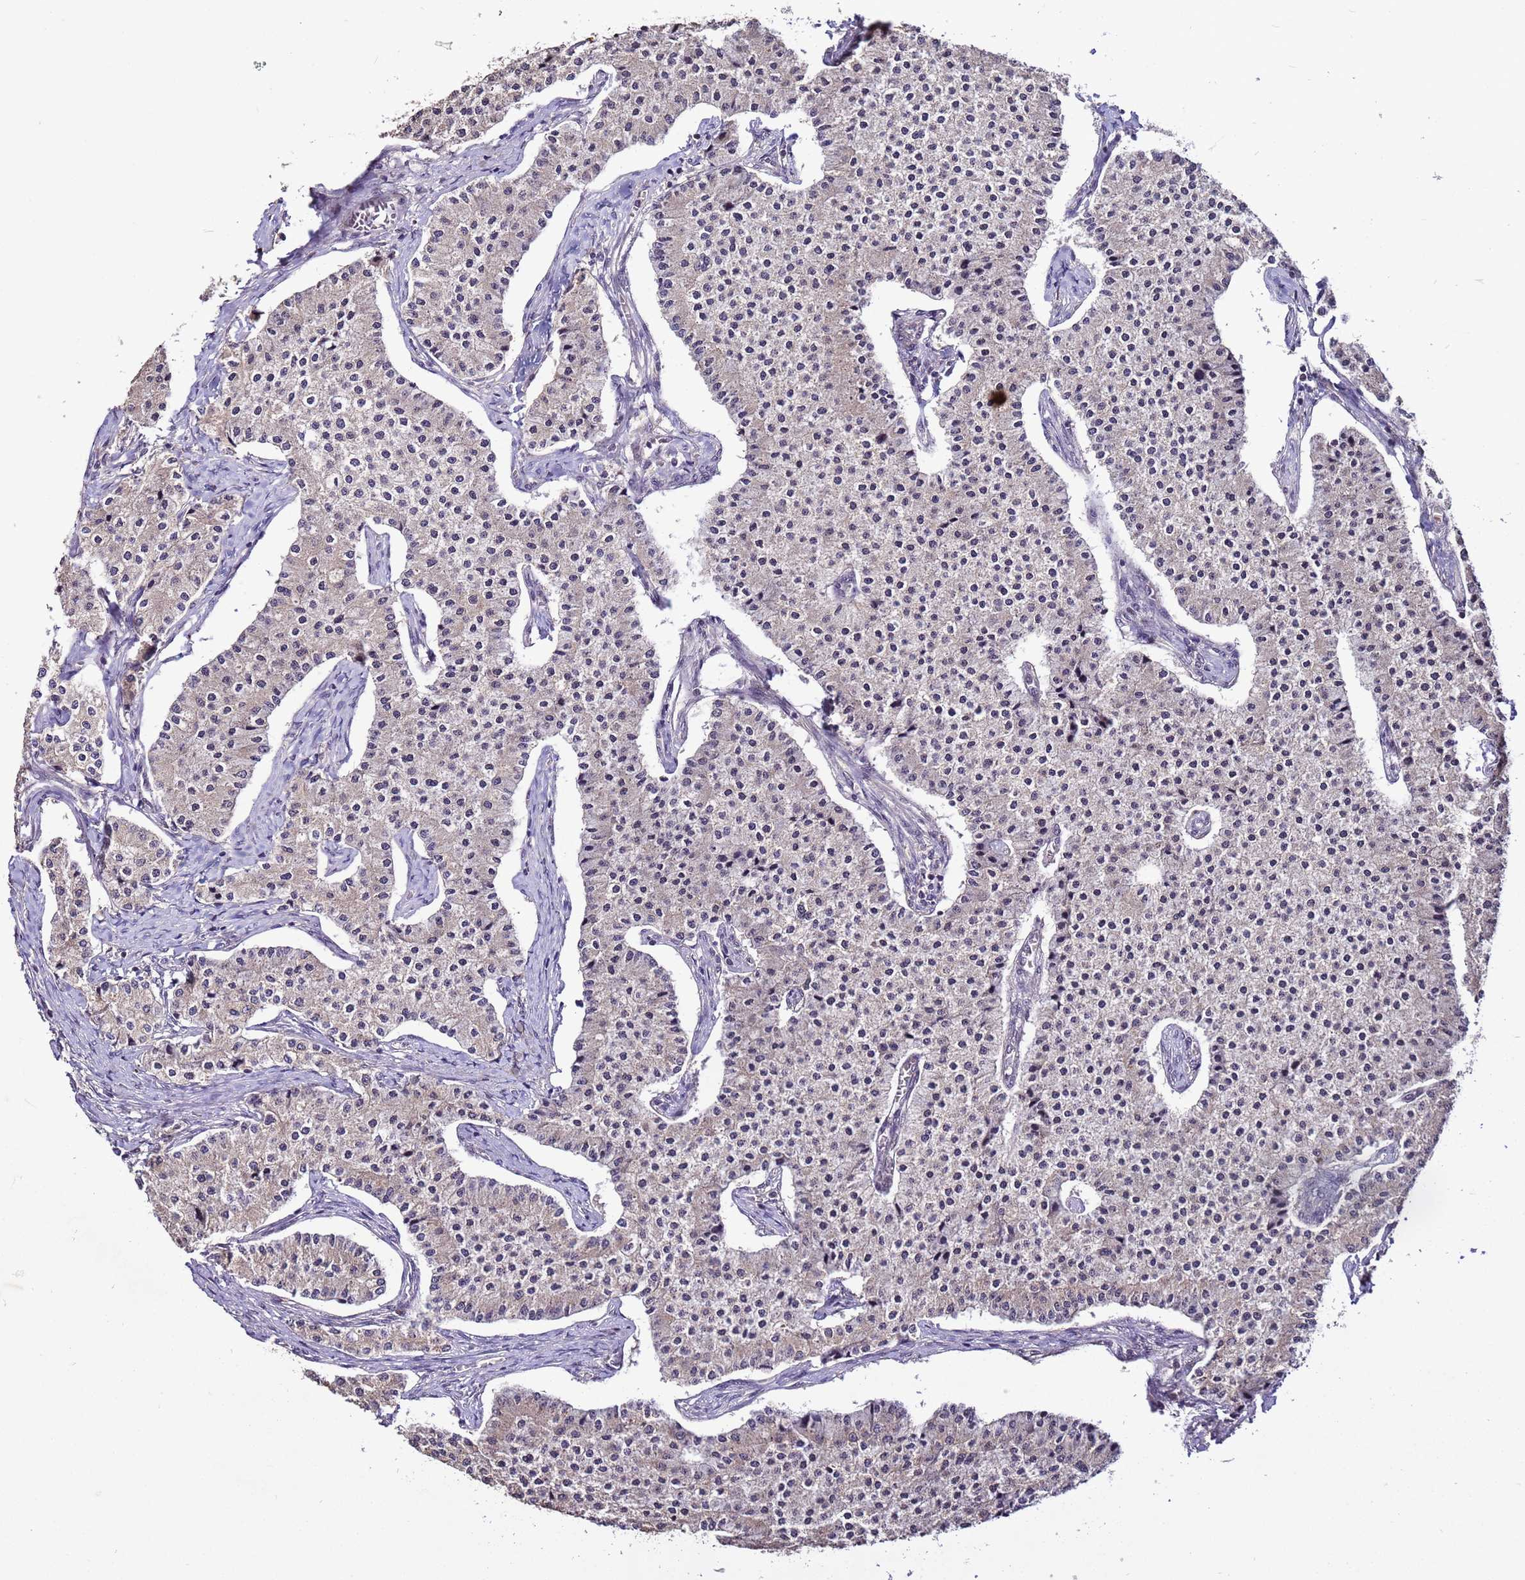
{"staining": {"intensity": "negative", "quantity": "none", "location": "none"}, "tissue": "carcinoid", "cell_type": "Tumor cells", "image_type": "cancer", "snomed": [{"axis": "morphology", "description": "Carcinoid, malignant, NOS"}, {"axis": "topography", "description": "Colon"}], "caption": "This is an IHC histopathology image of human carcinoid. There is no staining in tumor cells.", "gene": "GSPT2", "patient": {"sex": "female", "age": 52}}